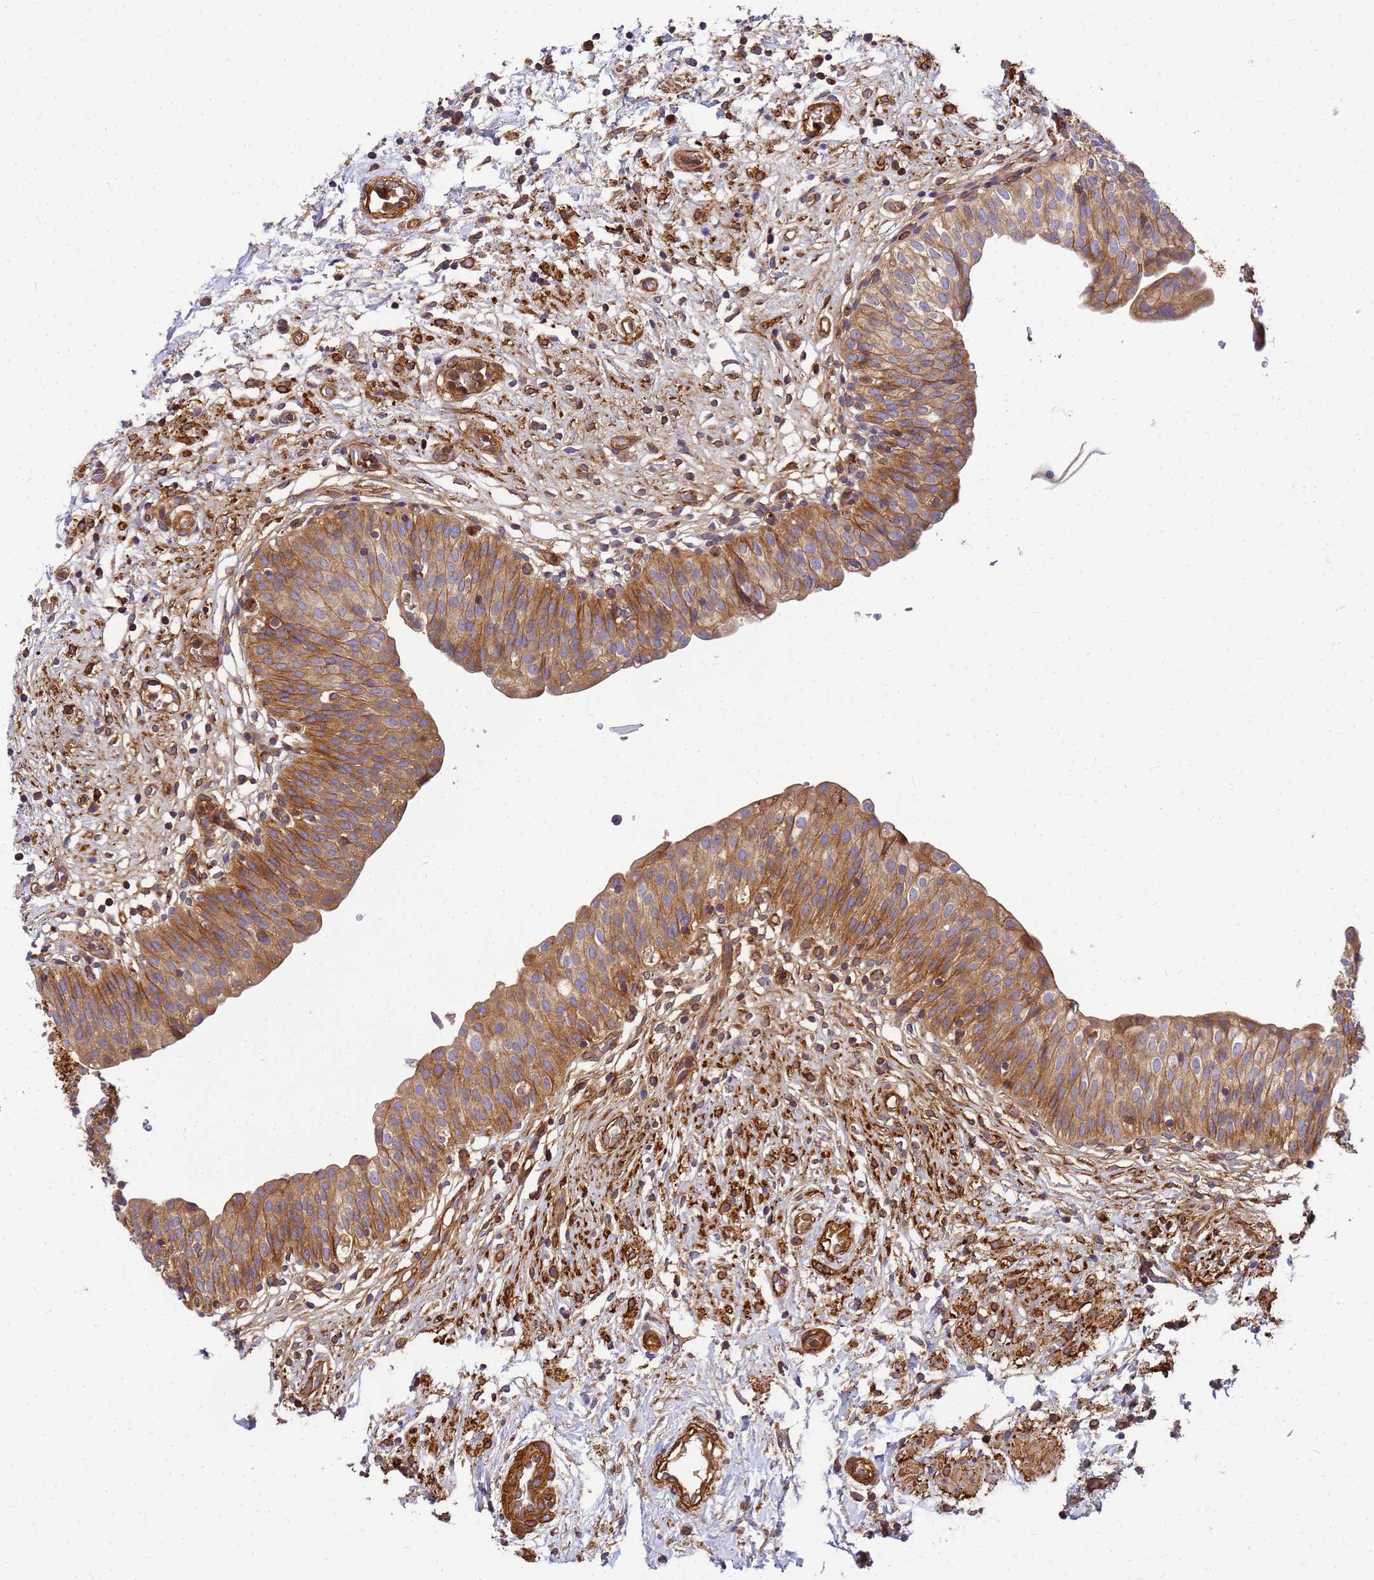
{"staining": {"intensity": "strong", "quantity": ">75%", "location": "cytoplasmic/membranous"}, "tissue": "urinary bladder", "cell_type": "Urothelial cells", "image_type": "normal", "snomed": [{"axis": "morphology", "description": "Normal tissue, NOS"}, {"axis": "topography", "description": "Urinary bladder"}], "caption": "The histopathology image reveals a brown stain indicating the presence of a protein in the cytoplasmic/membranous of urothelial cells in urinary bladder. (Stains: DAB in brown, nuclei in blue, Microscopy: brightfield microscopy at high magnification).", "gene": "C2CD5", "patient": {"sex": "male", "age": 55}}